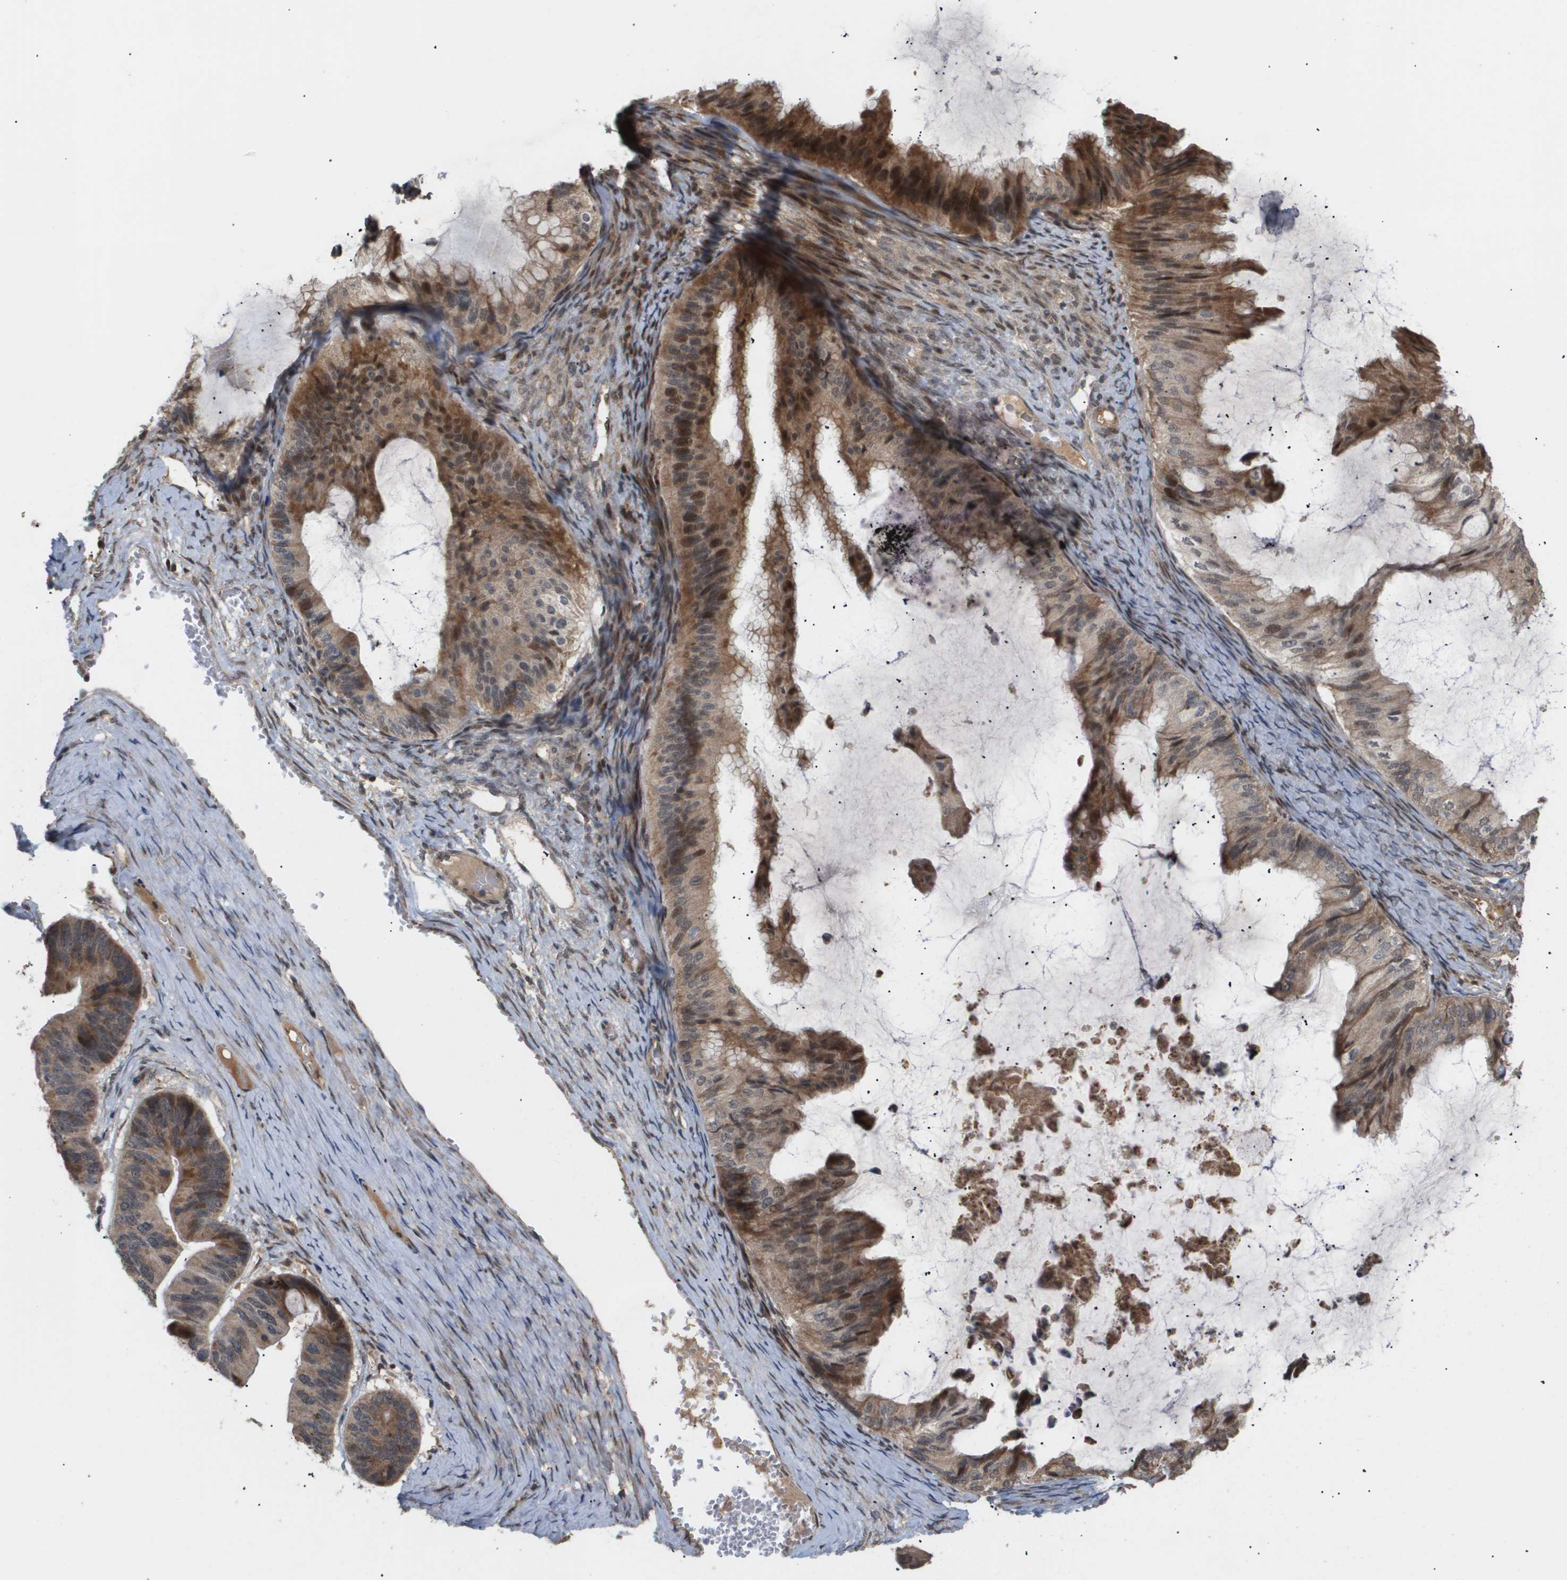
{"staining": {"intensity": "moderate", "quantity": ">75%", "location": "cytoplasmic/membranous,nuclear"}, "tissue": "ovarian cancer", "cell_type": "Tumor cells", "image_type": "cancer", "snomed": [{"axis": "morphology", "description": "Cystadenocarcinoma, mucinous, NOS"}, {"axis": "topography", "description": "Ovary"}], "caption": "A brown stain shows moderate cytoplasmic/membranous and nuclear positivity of a protein in human mucinous cystadenocarcinoma (ovarian) tumor cells. (DAB (3,3'-diaminobenzidine) IHC with brightfield microscopy, high magnification).", "gene": "PDGFB", "patient": {"sex": "female", "age": 61}}